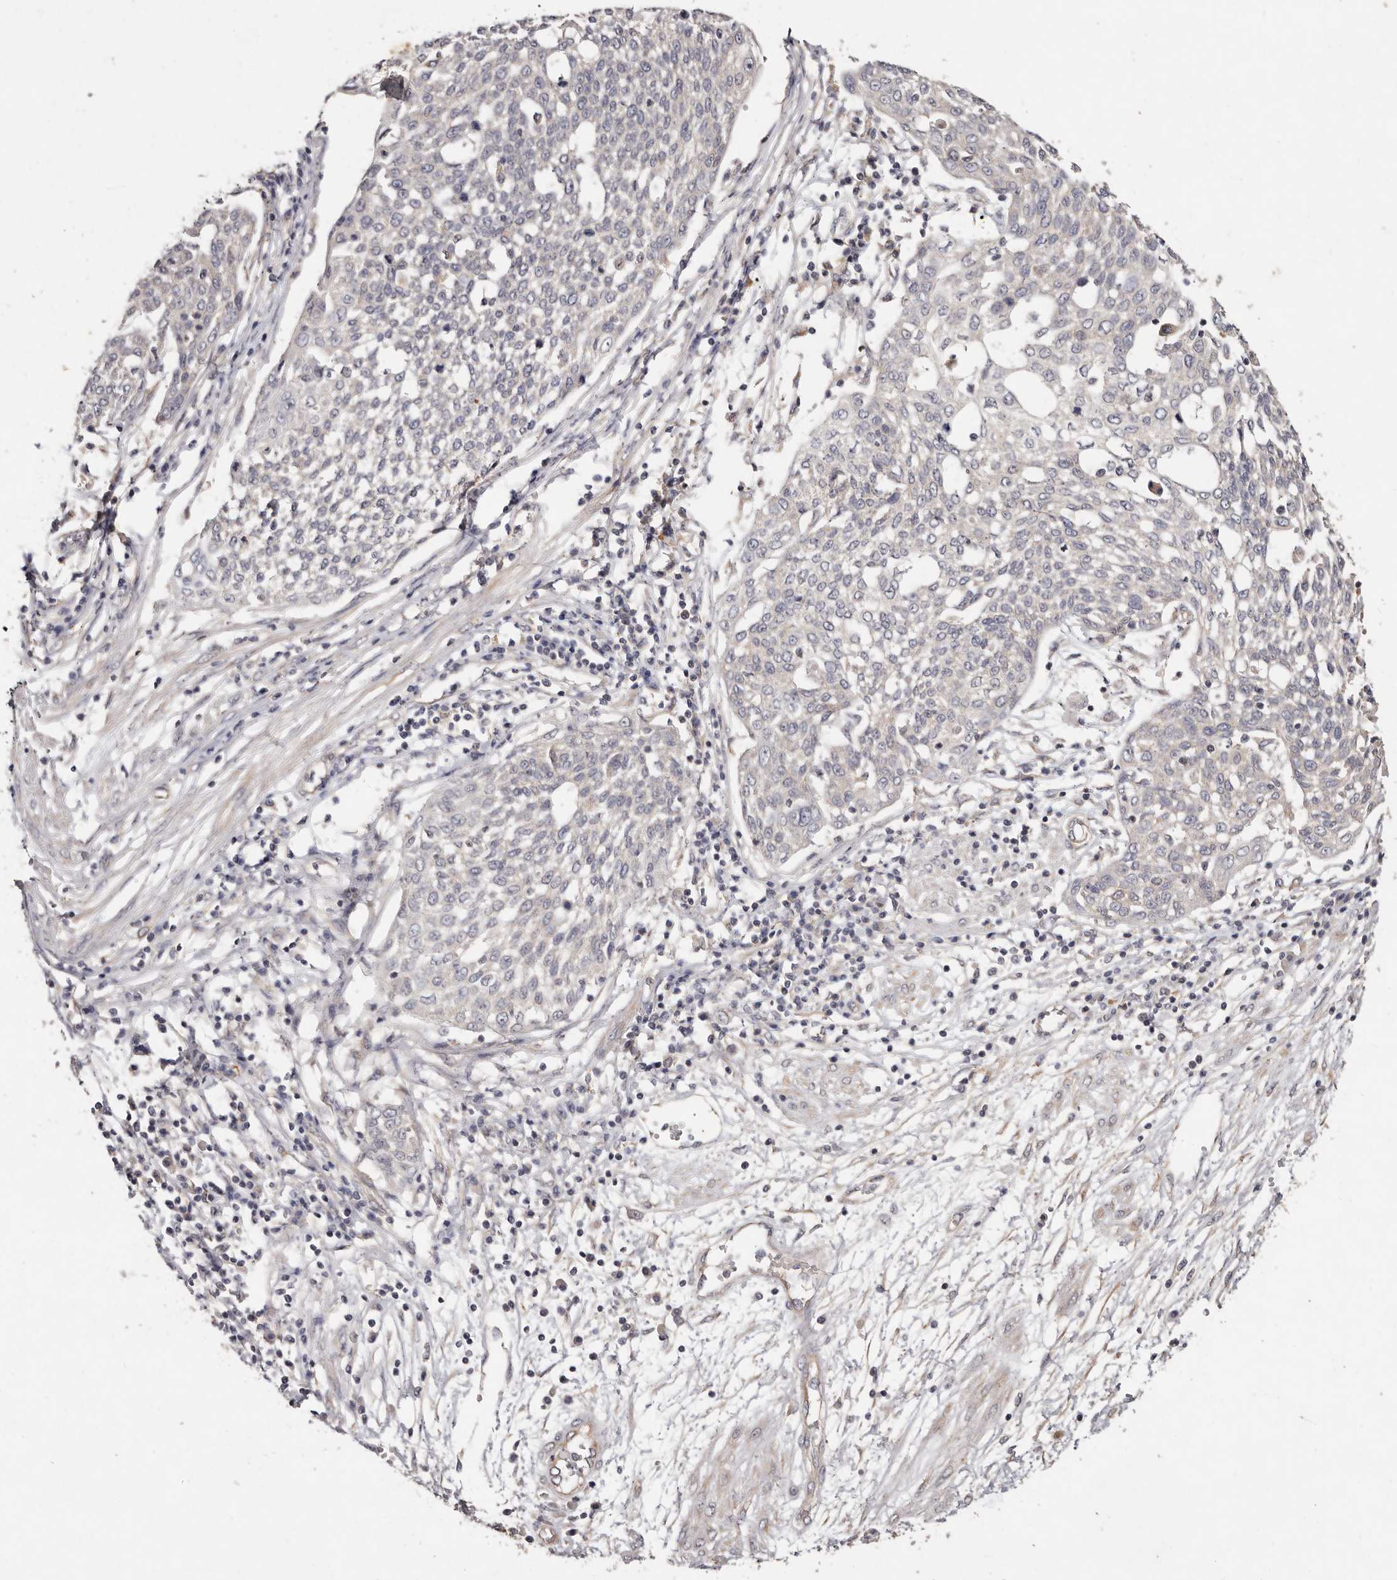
{"staining": {"intensity": "negative", "quantity": "none", "location": "none"}, "tissue": "cervical cancer", "cell_type": "Tumor cells", "image_type": "cancer", "snomed": [{"axis": "morphology", "description": "Squamous cell carcinoma, NOS"}, {"axis": "topography", "description": "Cervix"}], "caption": "This is an immunohistochemistry (IHC) image of human cervical cancer (squamous cell carcinoma). There is no positivity in tumor cells.", "gene": "THBS3", "patient": {"sex": "female", "age": 34}}